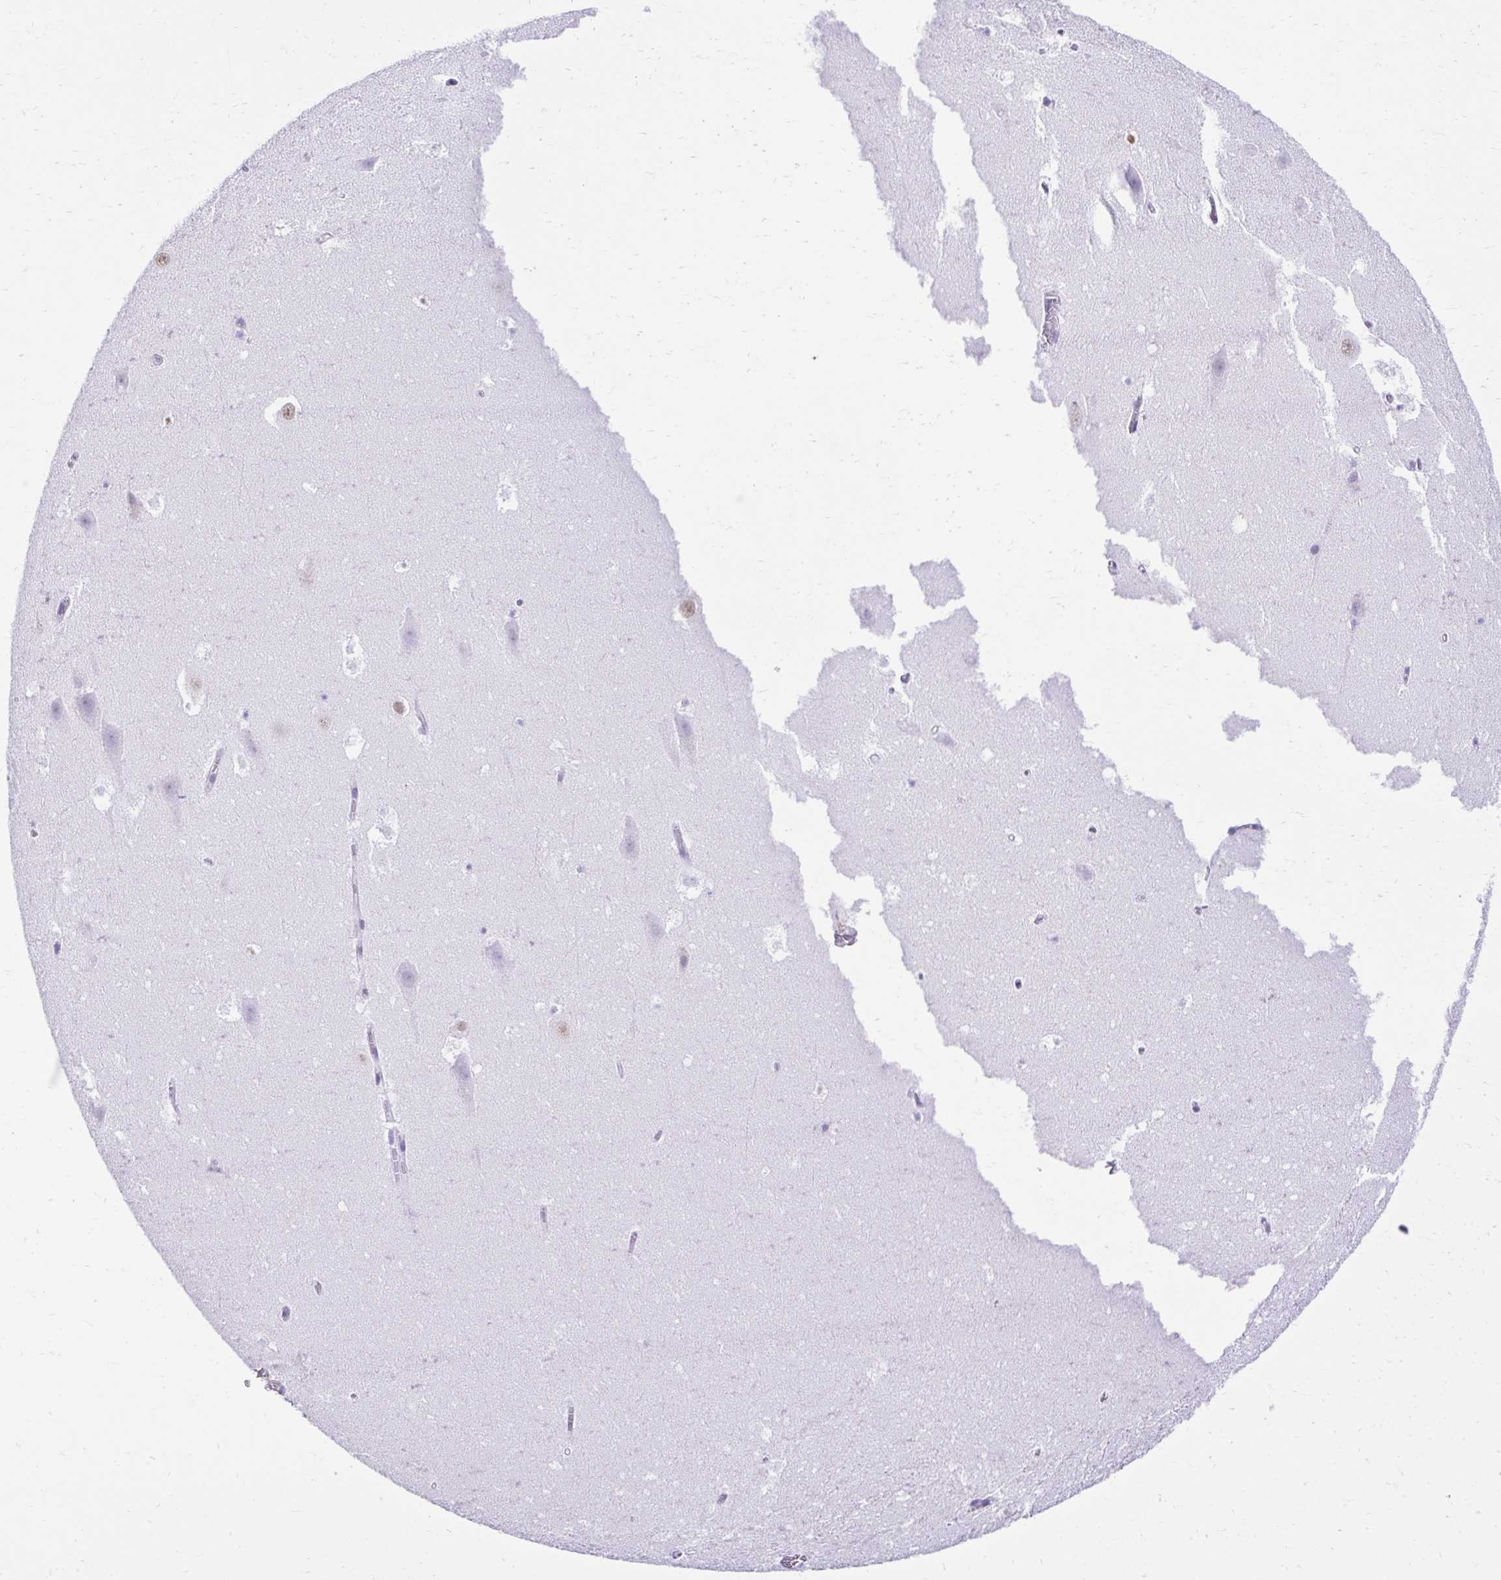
{"staining": {"intensity": "negative", "quantity": "none", "location": "none"}, "tissue": "hippocampus", "cell_type": "Glial cells", "image_type": "normal", "snomed": [{"axis": "morphology", "description": "Normal tissue, NOS"}, {"axis": "topography", "description": "Hippocampus"}], "caption": "The image shows no significant positivity in glial cells of hippocampus.", "gene": "DCAF17", "patient": {"sex": "female", "age": 42}}